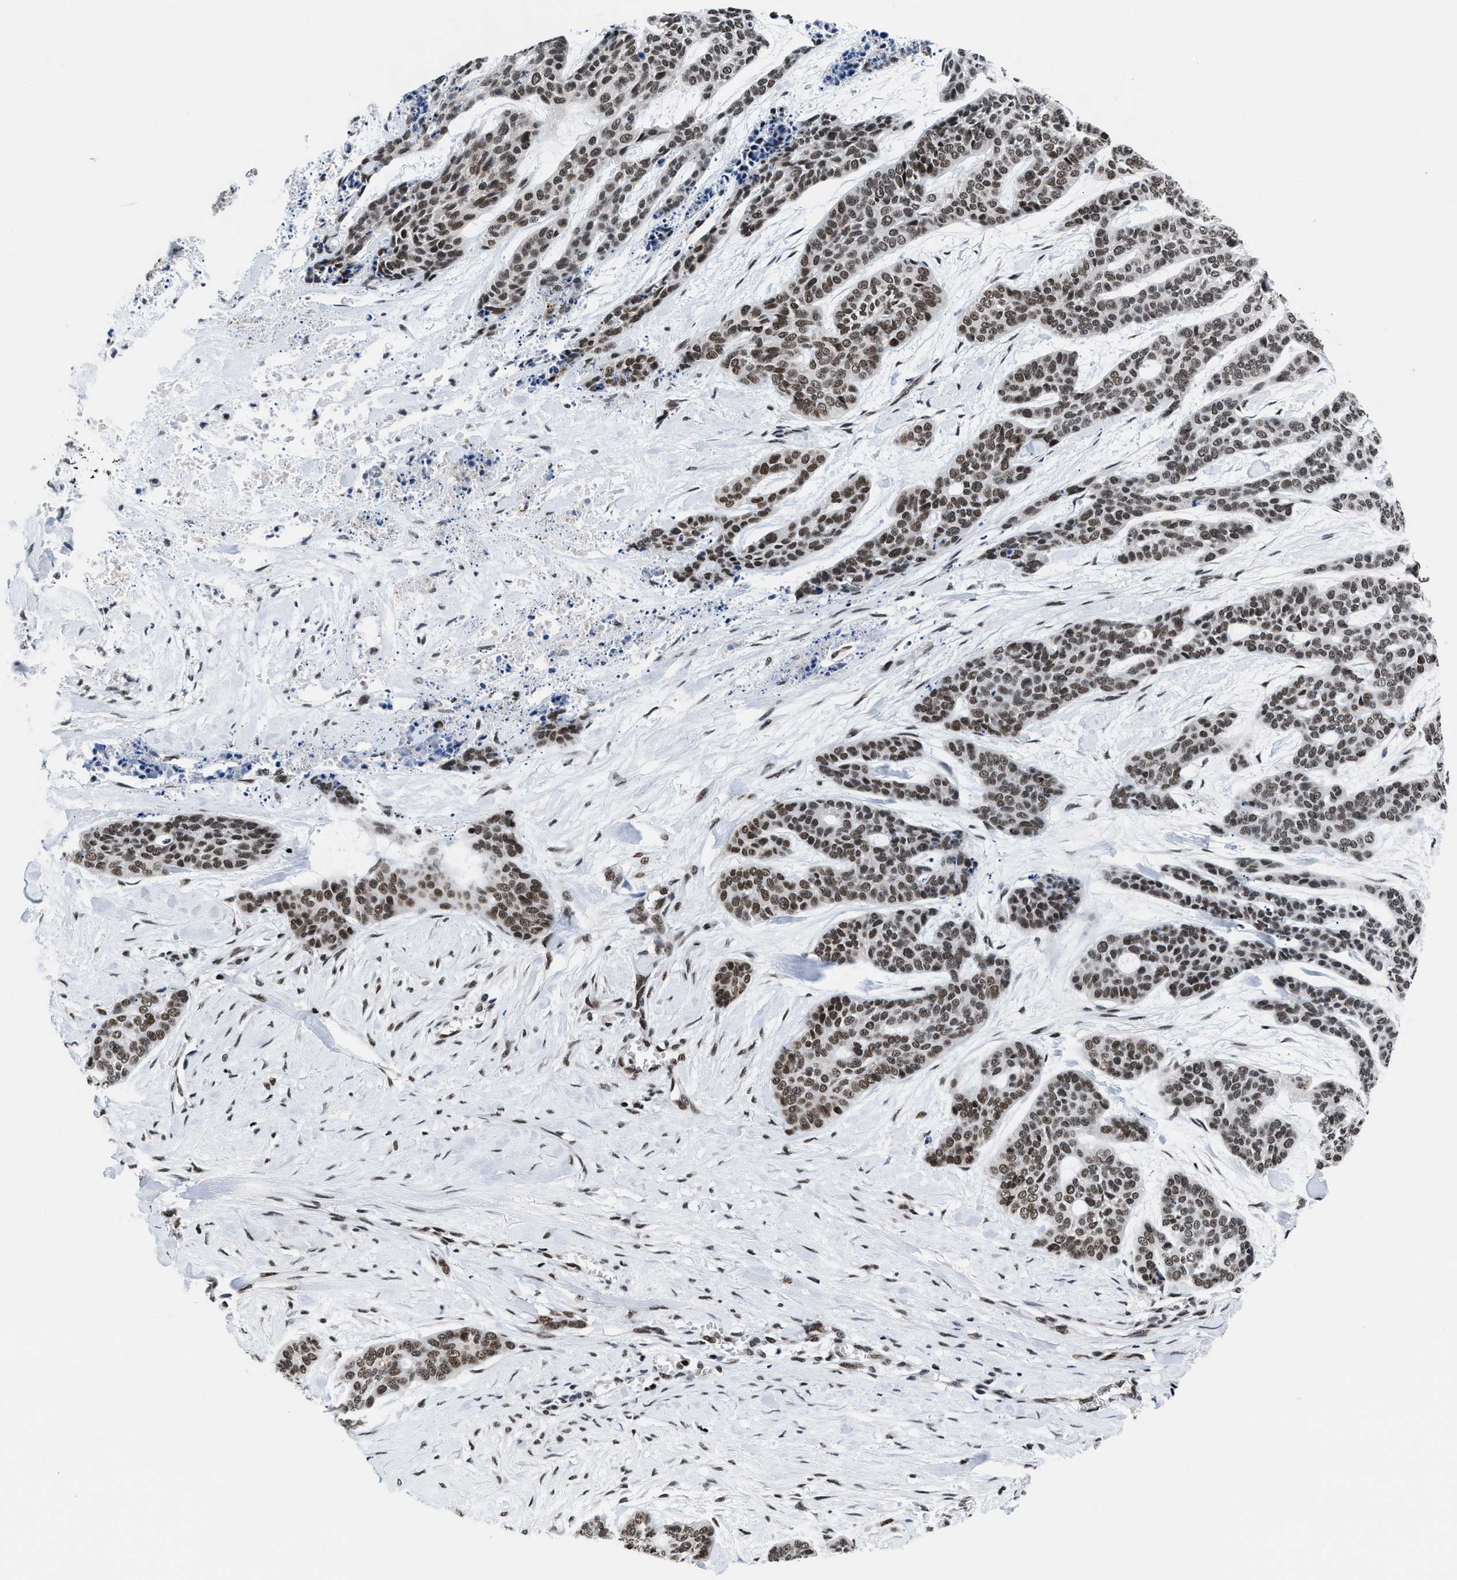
{"staining": {"intensity": "moderate", "quantity": ">75%", "location": "nuclear"}, "tissue": "skin cancer", "cell_type": "Tumor cells", "image_type": "cancer", "snomed": [{"axis": "morphology", "description": "Basal cell carcinoma"}, {"axis": "topography", "description": "Skin"}], "caption": "Tumor cells display medium levels of moderate nuclear staining in approximately >75% of cells in human basal cell carcinoma (skin).", "gene": "WDR81", "patient": {"sex": "female", "age": 64}}